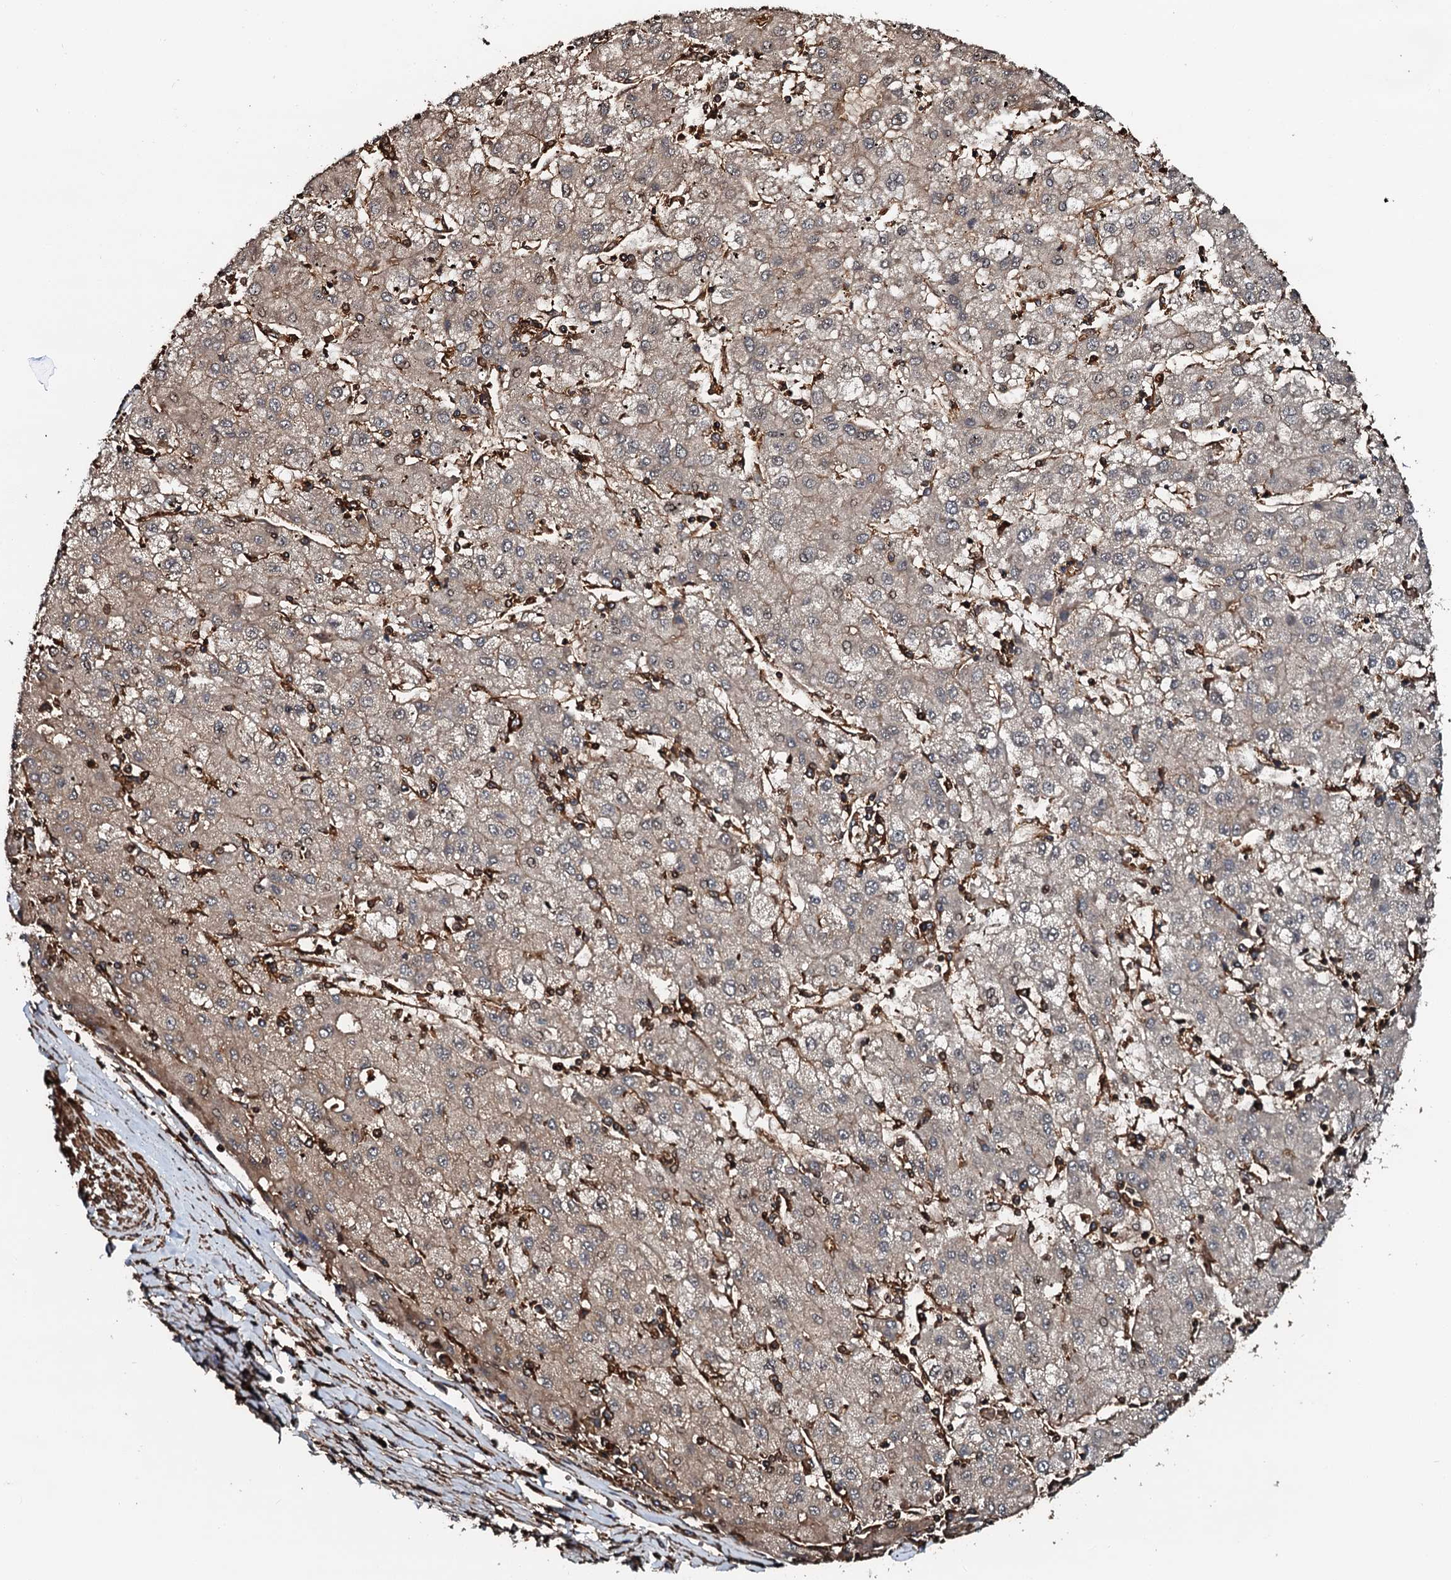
{"staining": {"intensity": "weak", "quantity": ">75%", "location": "cytoplasmic/membranous"}, "tissue": "liver cancer", "cell_type": "Tumor cells", "image_type": "cancer", "snomed": [{"axis": "morphology", "description": "Carcinoma, Hepatocellular, NOS"}, {"axis": "topography", "description": "Liver"}], "caption": "Human liver cancer (hepatocellular carcinoma) stained with a brown dye demonstrates weak cytoplasmic/membranous positive staining in approximately >75% of tumor cells.", "gene": "INTS10", "patient": {"sex": "male", "age": 72}}